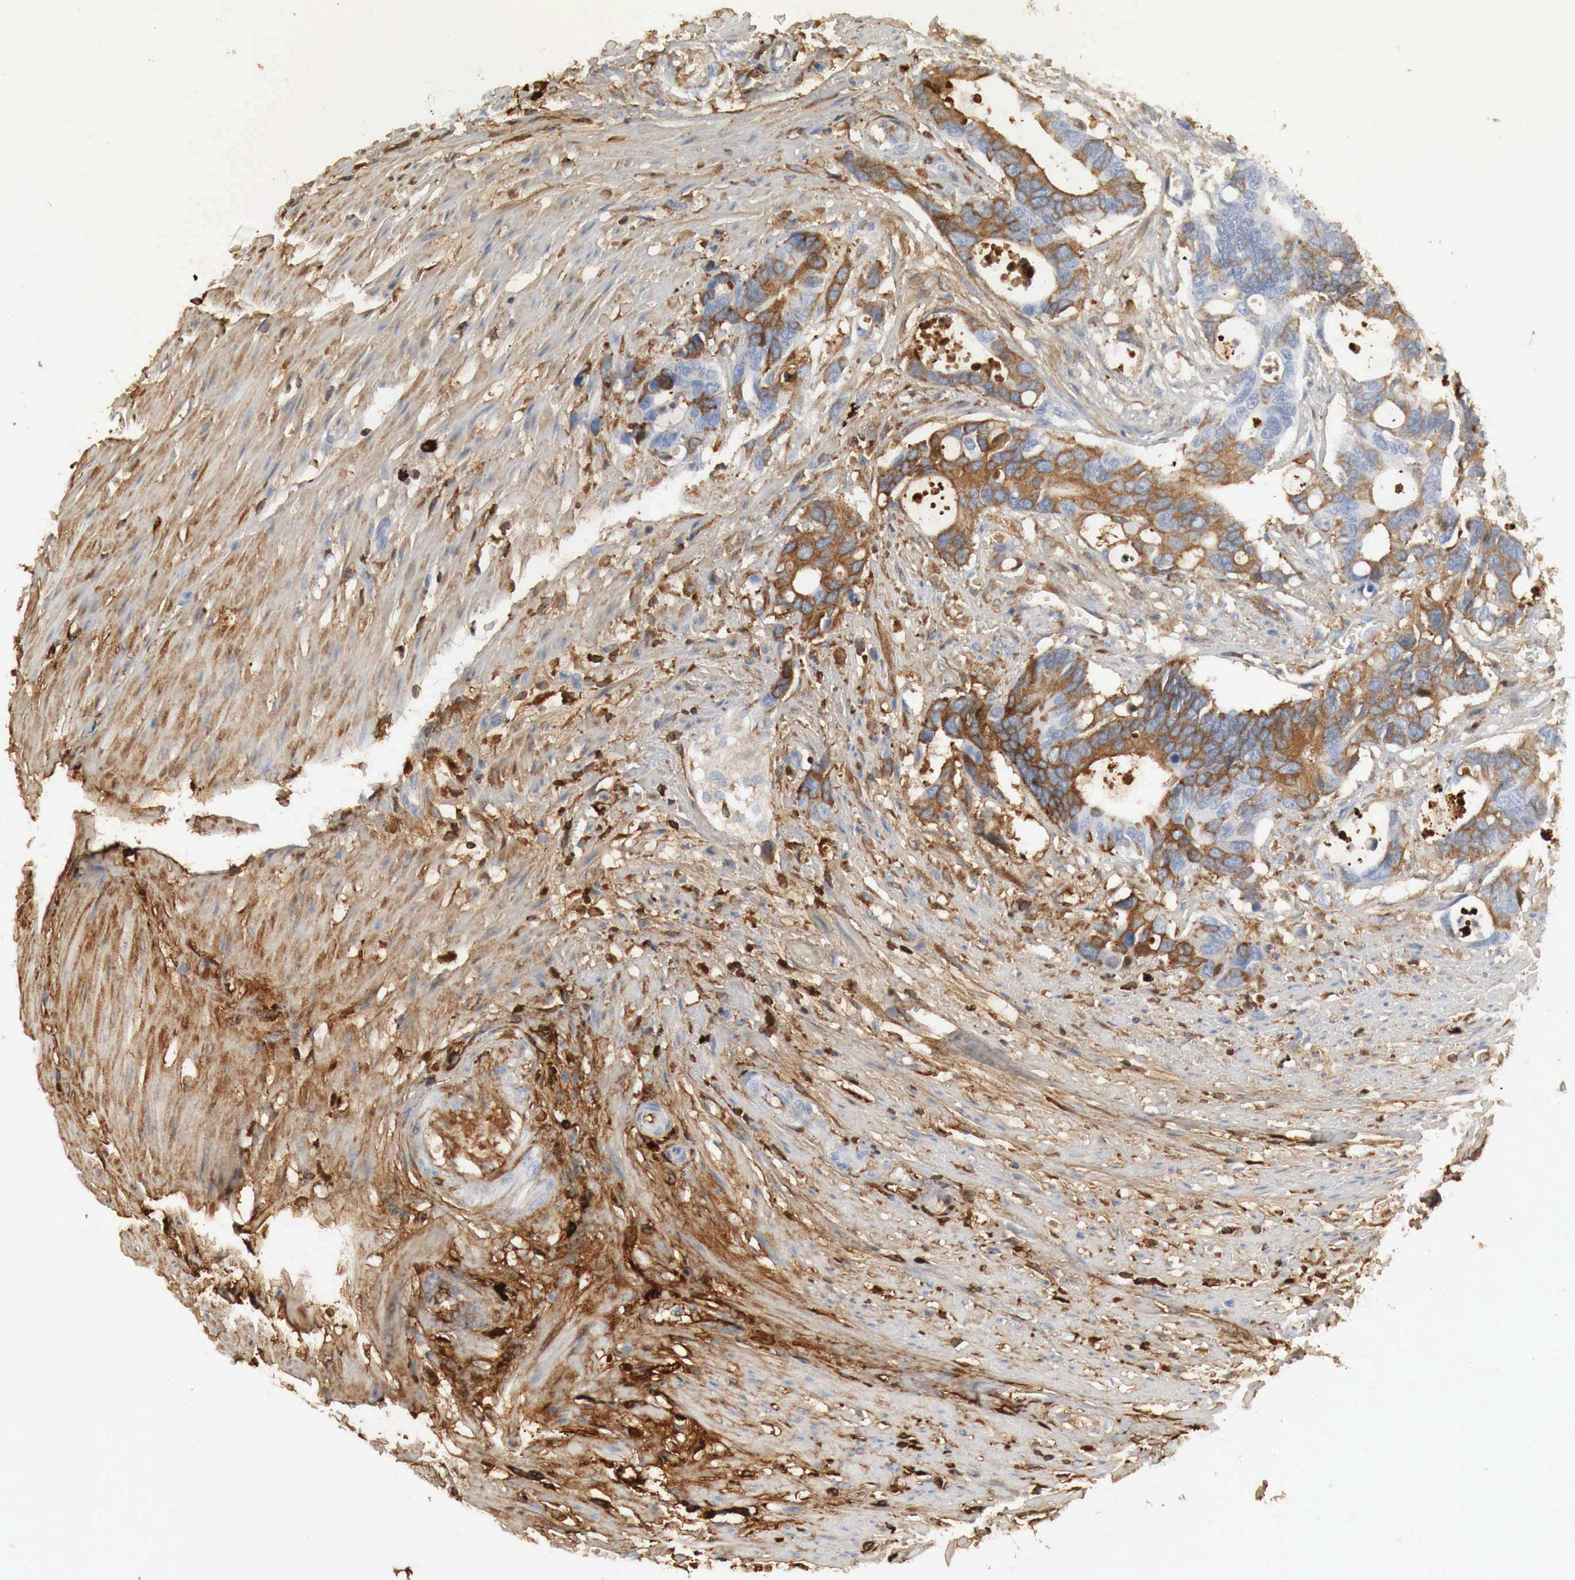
{"staining": {"intensity": "strong", "quantity": "25%-75%", "location": "cytoplasmic/membranous"}, "tissue": "colorectal cancer", "cell_type": "Tumor cells", "image_type": "cancer", "snomed": [{"axis": "morphology", "description": "Adenocarcinoma, NOS"}, {"axis": "topography", "description": "Colon"}], "caption": "Immunohistochemical staining of colorectal cancer (adenocarcinoma) reveals strong cytoplasmic/membranous protein staining in about 25%-75% of tumor cells.", "gene": "IGLC3", "patient": {"sex": "male", "age": 49}}